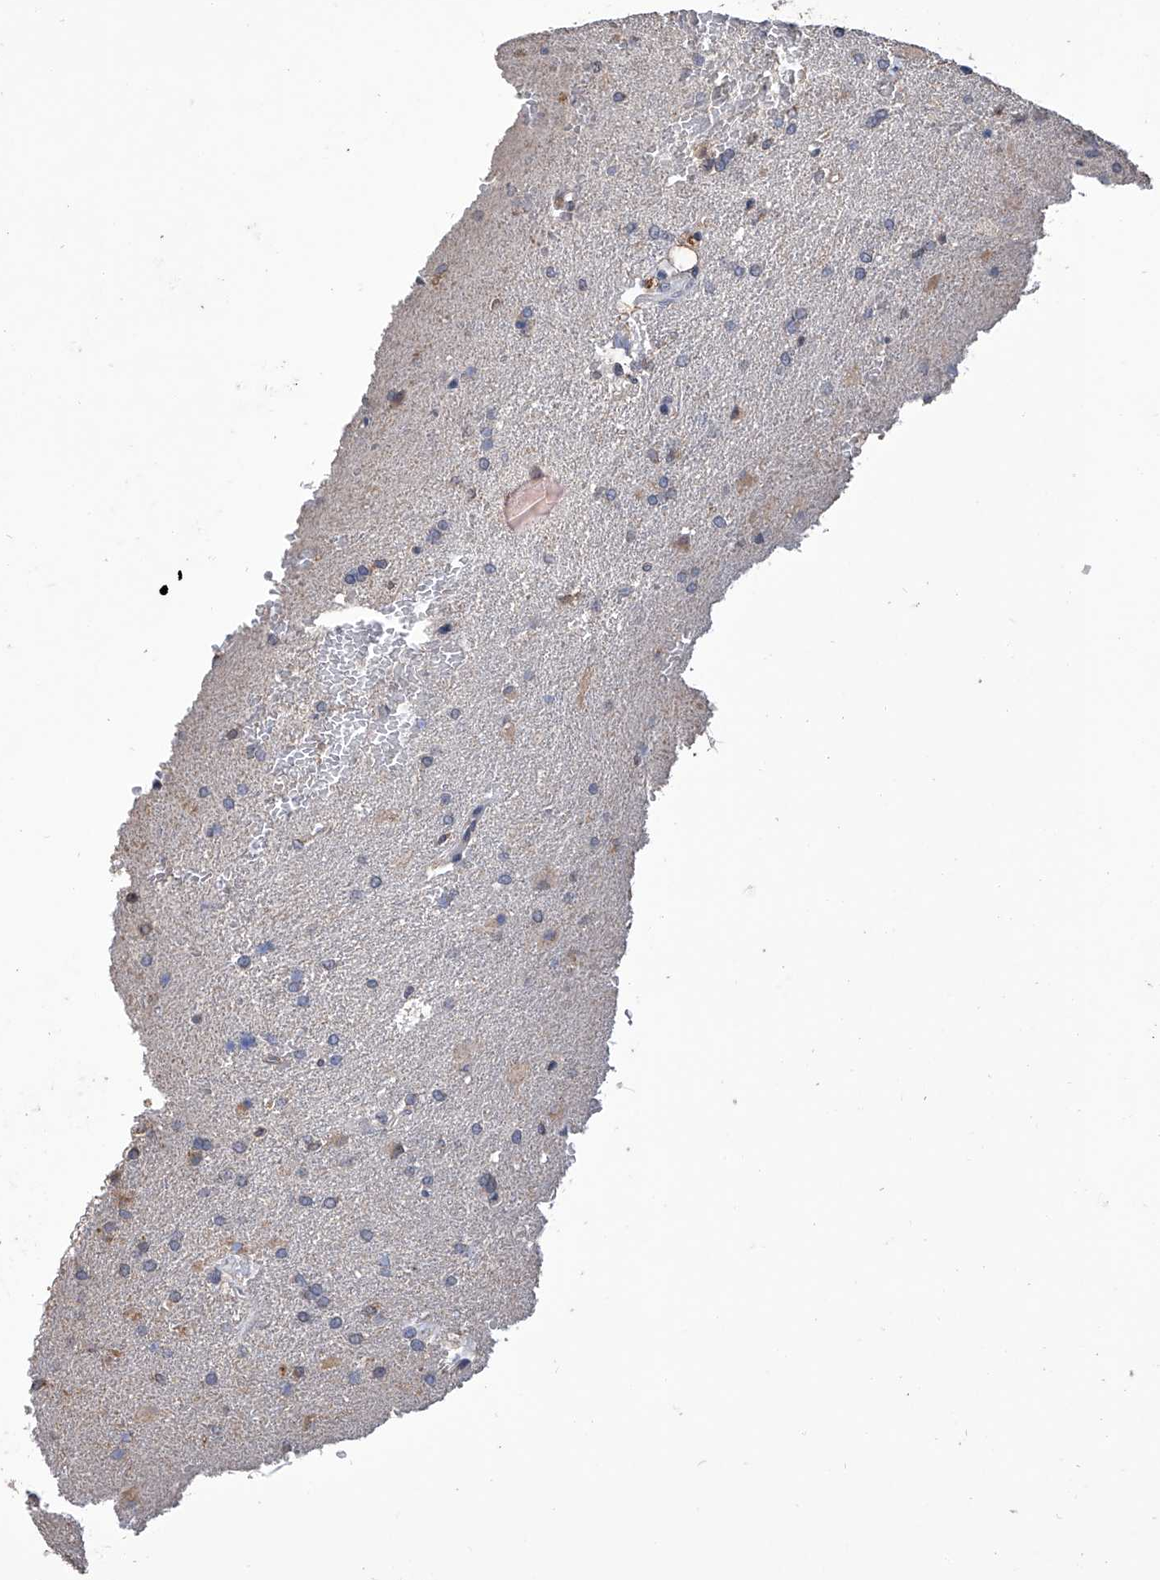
{"staining": {"intensity": "negative", "quantity": "none", "location": "none"}, "tissue": "glioma", "cell_type": "Tumor cells", "image_type": "cancer", "snomed": [{"axis": "morphology", "description": "Glioma, malignant, High grade"}, {"axis": "topography", "description": "Brain"}], "caption": "An immunohistochemistry (IHC) photomicrograph of malignant high-grade glioma is shown. There is no staining in tumor cells of malignant high-grade glioma. (Stains: DAB (3,3'-diaminobenzidine) immunohistochemistry (IHC) with hematoxylin counter stain, Microscopy: brightfield microscopy at high magnification).", "gene": "GPT", "patient": {"sex": "male", "age": 71}}